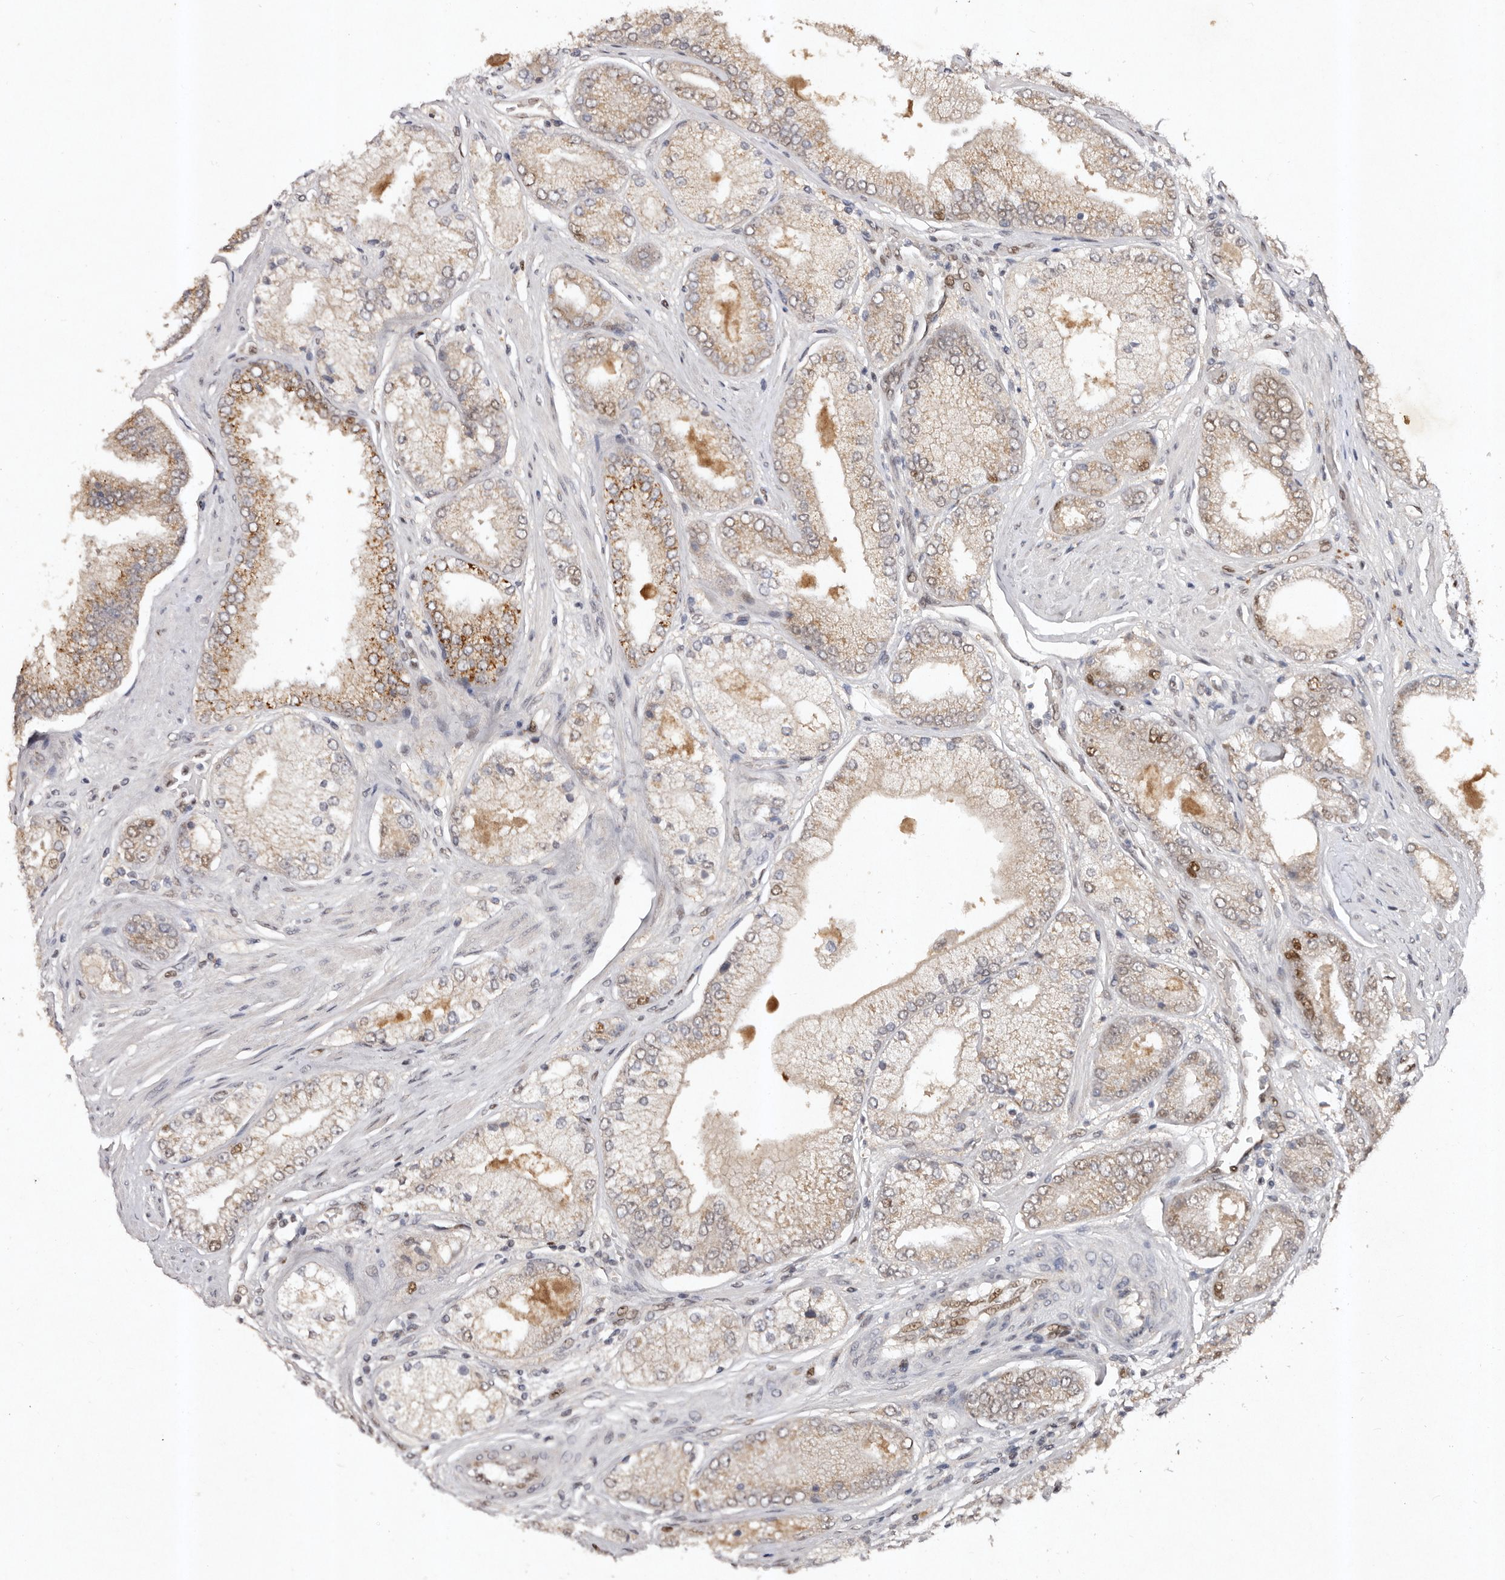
{"staining": {"intensity": "weak", "quantity": "25%-75%", "location": "cytoplasmic/membranous"}, "tissue": "prostate cancer", "cell_type": "Tumor cells", "image_type": "cancer", "snomed": [{"axis": "morphology", "description": "Adenocarcinoma, High grade"}, {"axis": "topography", "description": "Prostate"}], "caption": "Immunohistochemistry (IHC) of prostate cancer (high-grade adenocarcinoma) shows low levels of weak cytoplasmic/membranous expression in approximately 25%-75% of tumor cells.", "gene": "KLF7", "patient": {"sex": "male", "age": 58}}